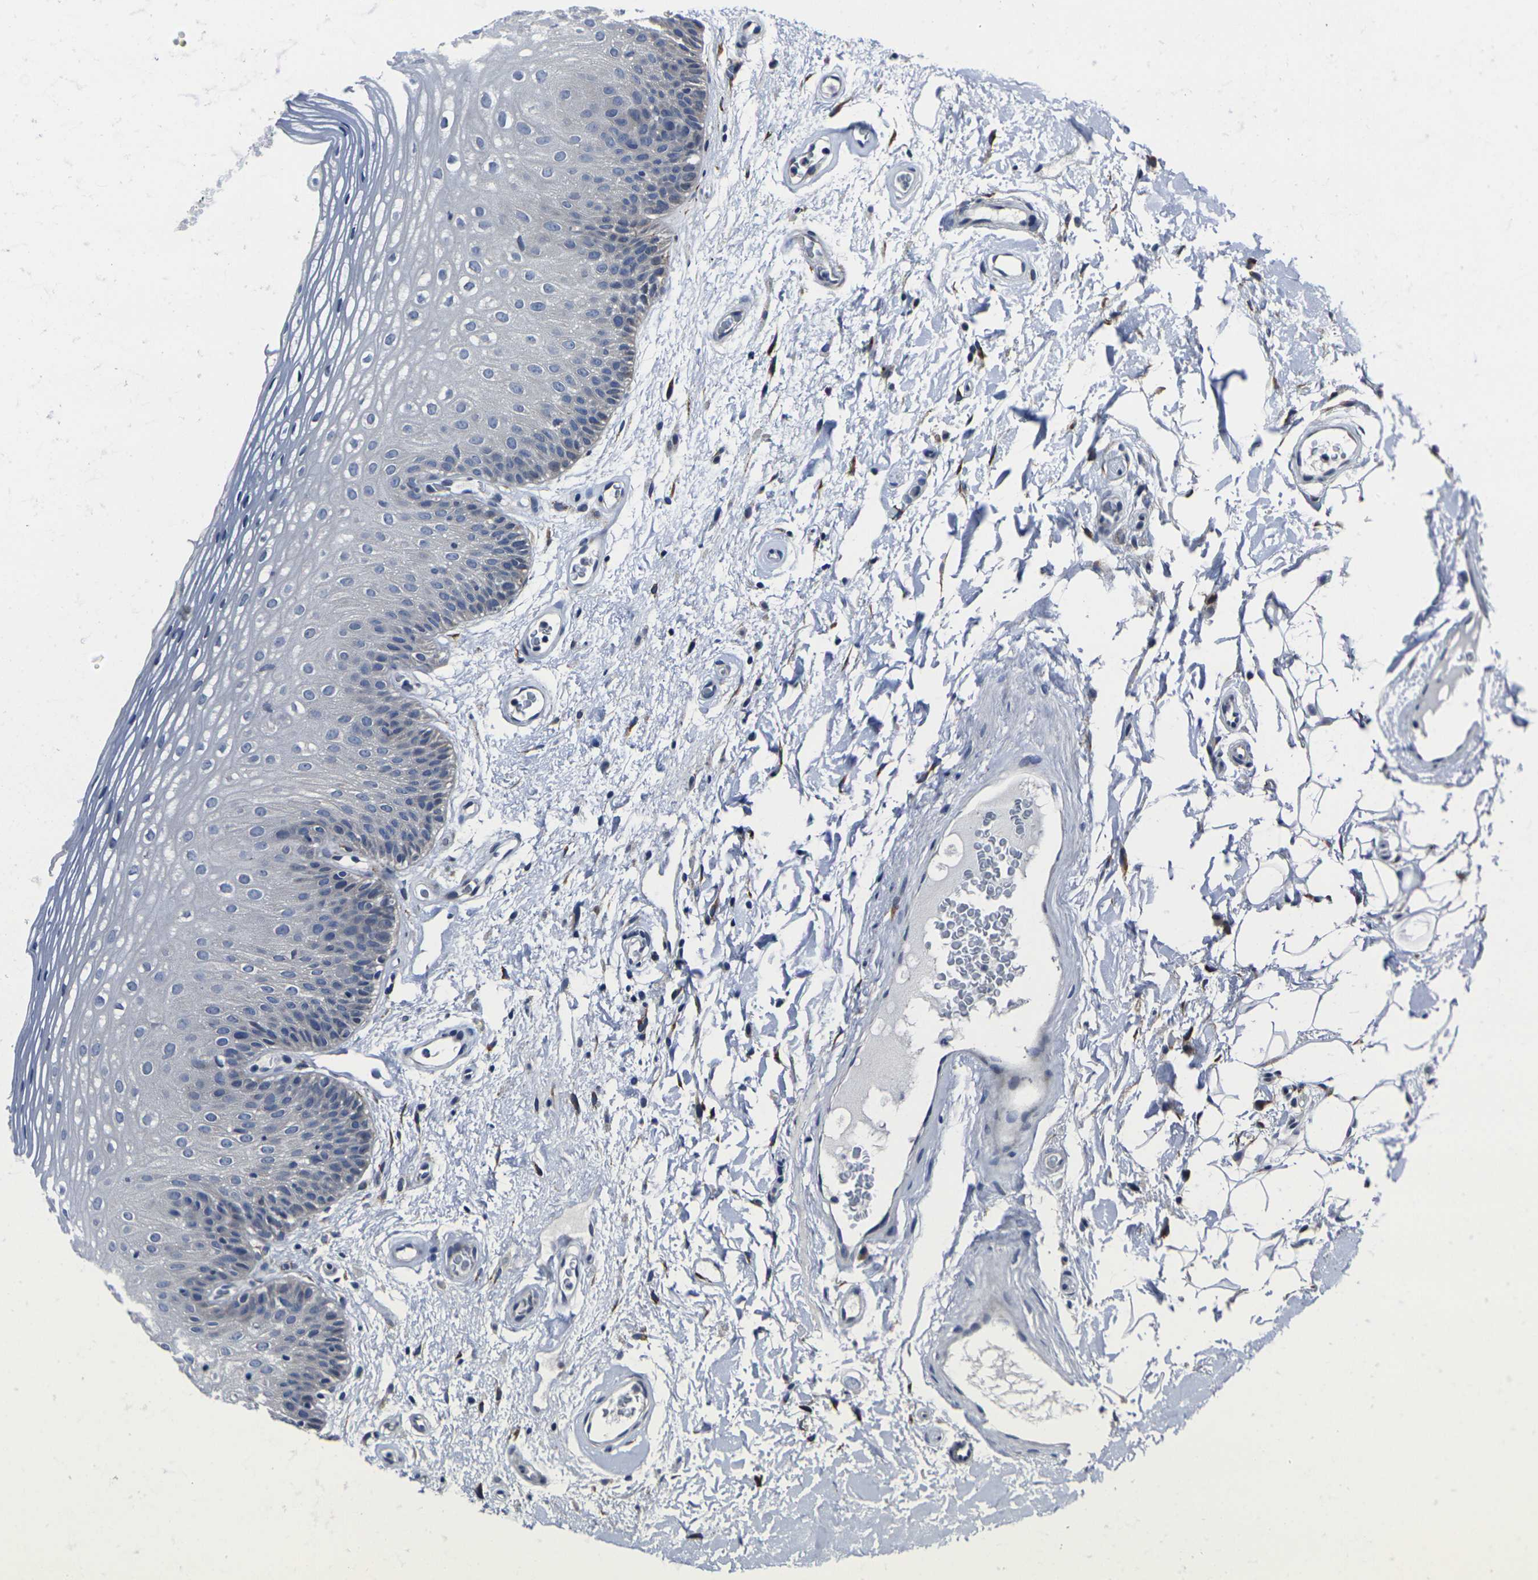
{"staining": {"intensity": "negative", "quantity": "none", "location": "none"}, "tissue": "oral mucosa", "cell_type": "Squamous epithelial cells", "image_type": "normal", "snomed": [{"axis": "morphology", "description": "Normal tissue, NOS"}, {"axis": "morphology", "description": "Squamous cell carcinoma, NOS"}, {"axis": "topography", "description": "Skeletal muscle"}, {"axis": "topography", "description": "Oral tissue"}], "caption": "High power microscopy image of an immunohistochemistry (IHC) micrograph of normal oral mucosa, revealing no significant positivity in squamous epithelial cells. The staining is performed using DAB (3,3'-diaminobenzidine) brown chromogen with nuclei counter-stained in using hematoxylin.", "gene": "CYP2C8", "patient": {"sex": "male", "age": 71}}